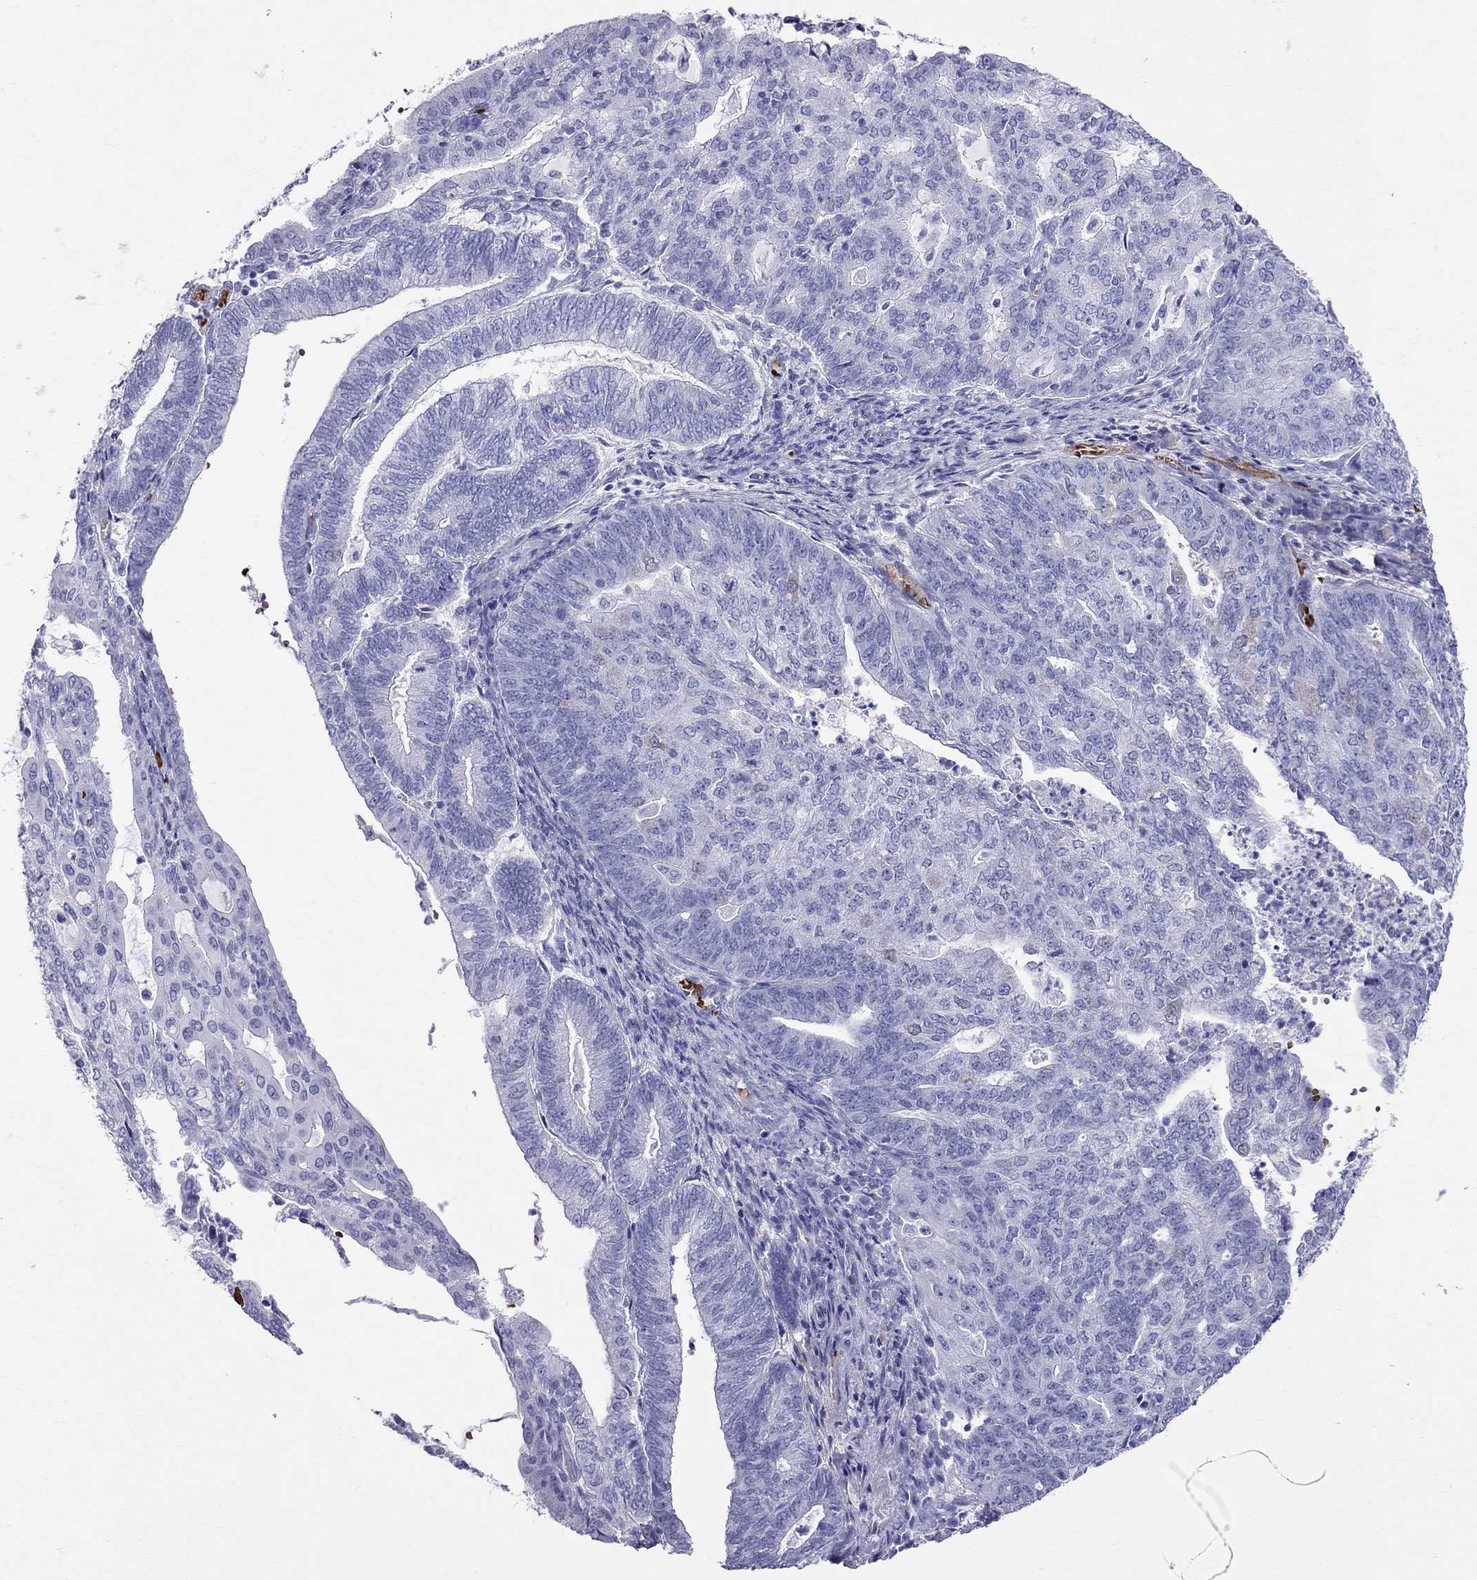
{"staining": {"intensity": "negative", "quantity": "none", "location": "none"}, "tissue": "endometrial cancer", "cell_type": "Tumor cells", "image_type": "cancer", "snomed": [{"axis": "morphology", "description": "Adenocarcinoma, NOS"}, {"axis": "topography", "description": "Endometrium"}], "caption": "Endometrial adenocarcinoma was stained to show a protein in brown. There is no significant positivity in tumor cells.", "gene": "DNAAF6", "patient": {"sex": "female", "age": 82}}